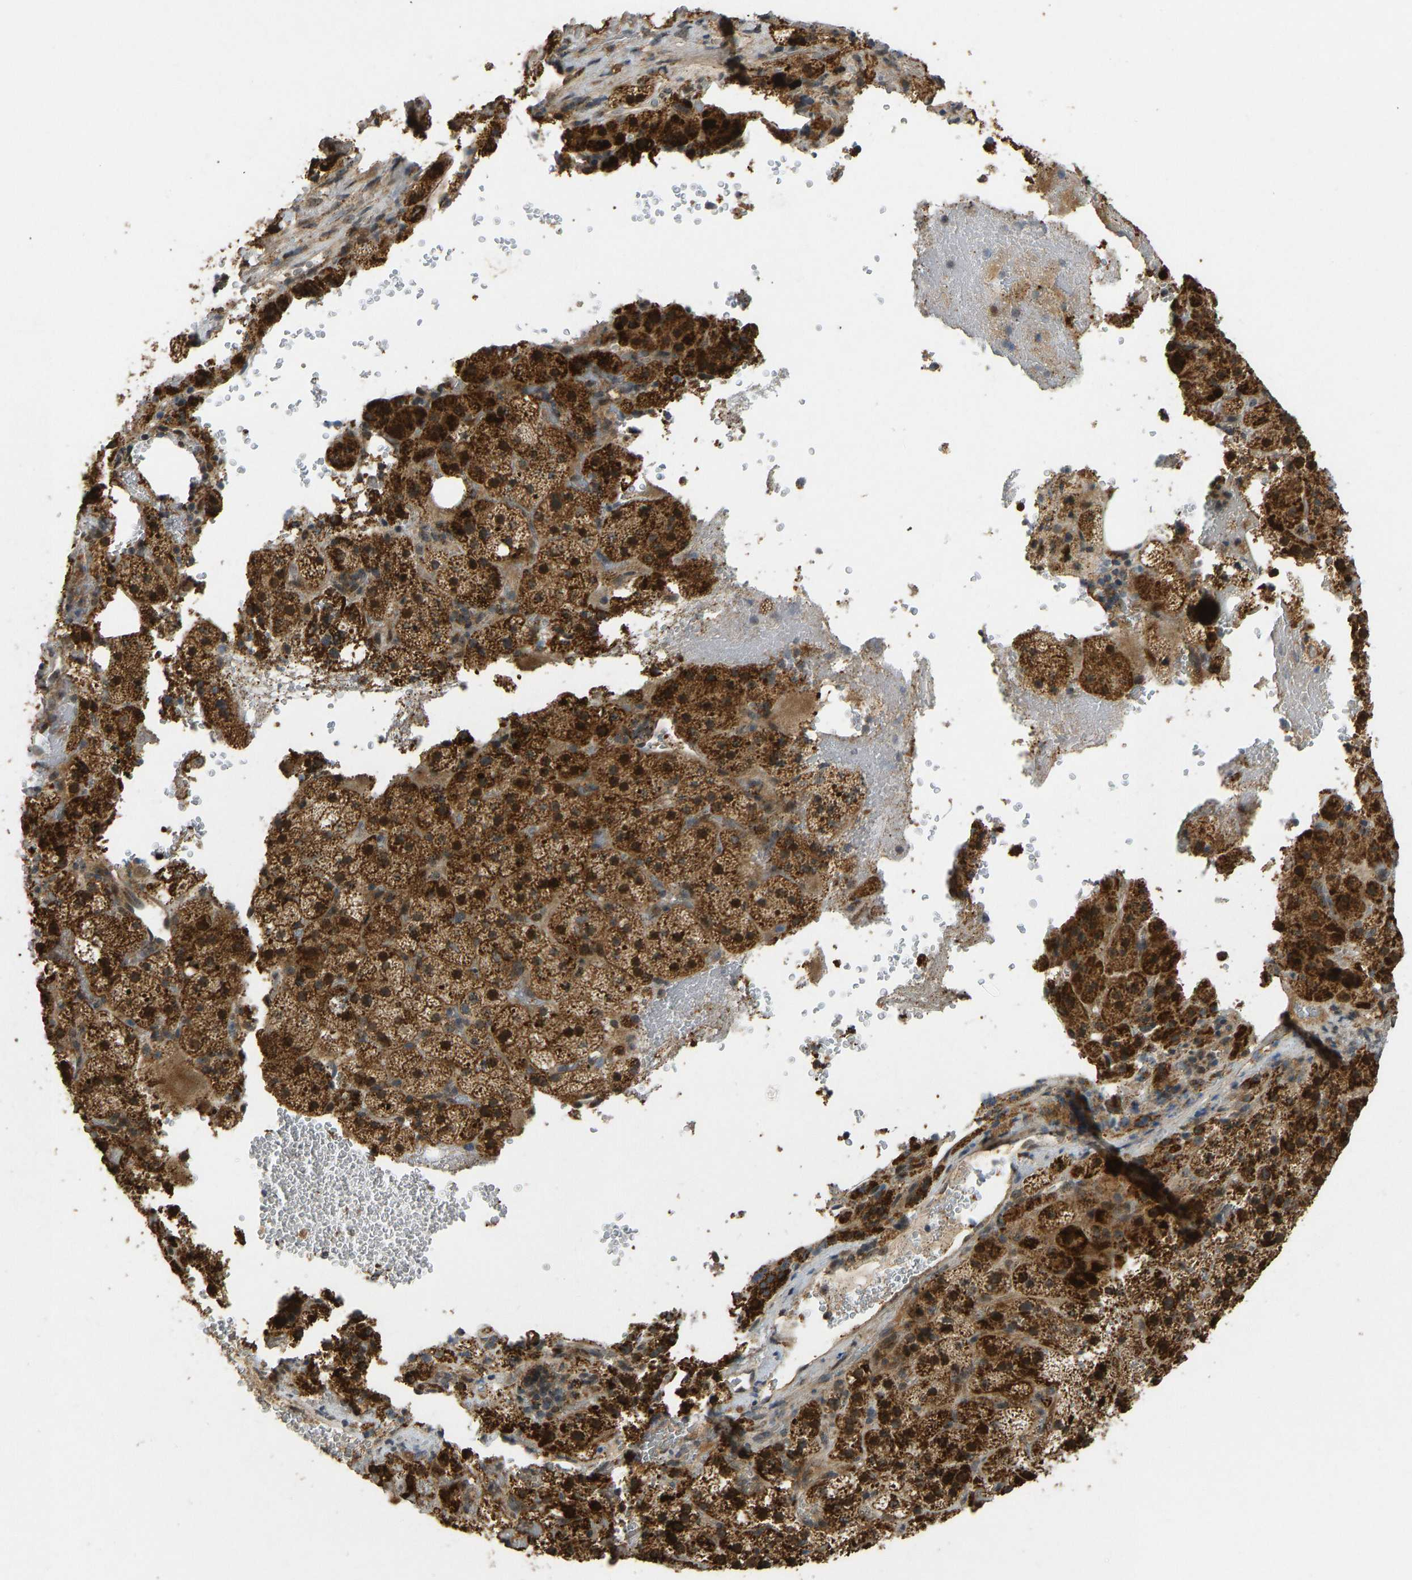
{"staining": {"intensity": "strong", "quantity": ">75%", "location": "cytoplasmic/membranous"}, "tissue": "adrenal gland", "cell_type": "Glandular cells", "image_type": "normal", "snomed": [{"axis": "morphology", "description": "Normal tissue, NOS"}, {"axis": "topography", "description": "Adrenal gland"}], "caption": "Strong cytoplasmic/membranous protein positivity is appreciated in approximately >75% of glandular cells in adrenal gland. Nuclei are stained in blue.", "gene": "ACADS", "patient": {"sex": "female", "age": 59}}